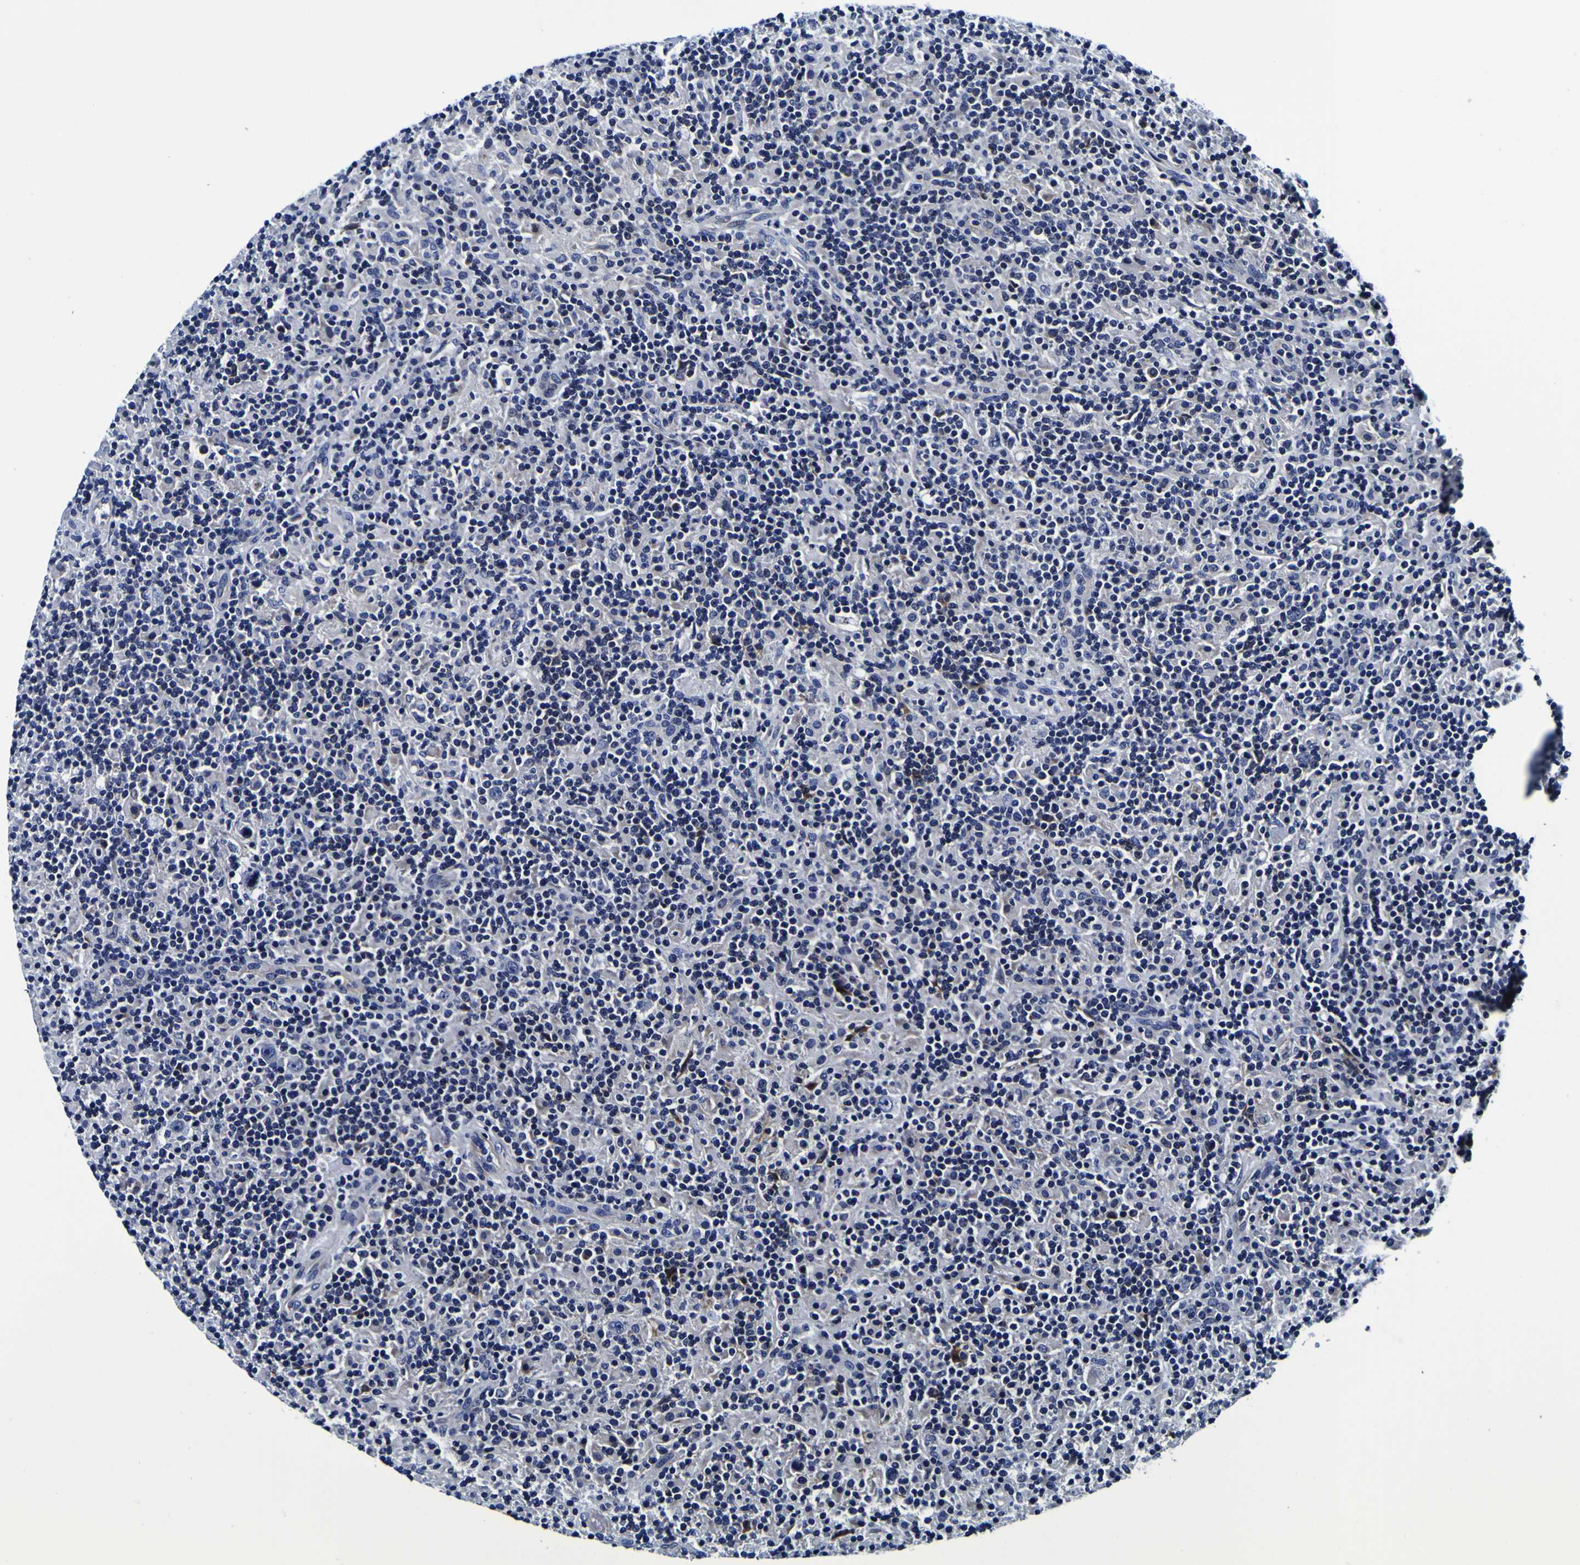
{"staining": {"intensity": "negative", "quantity": "none", "location": "none"}, "tissue": "lymphoma", "cell_type": "Tumor cells", "image_type": "cancer", "snomed": [{"axis": "morphology", "description": "Hodgkin's disease, NOS"}, {"axis": "topography", "description": "Lymph node"}], "caption": "Lymphoma stained for a protein using immunohistochemistry (IHC) displays no staining tumor cells.", "gene": "PDLIM4", "patient": {"sex": "male", "age": 70}}